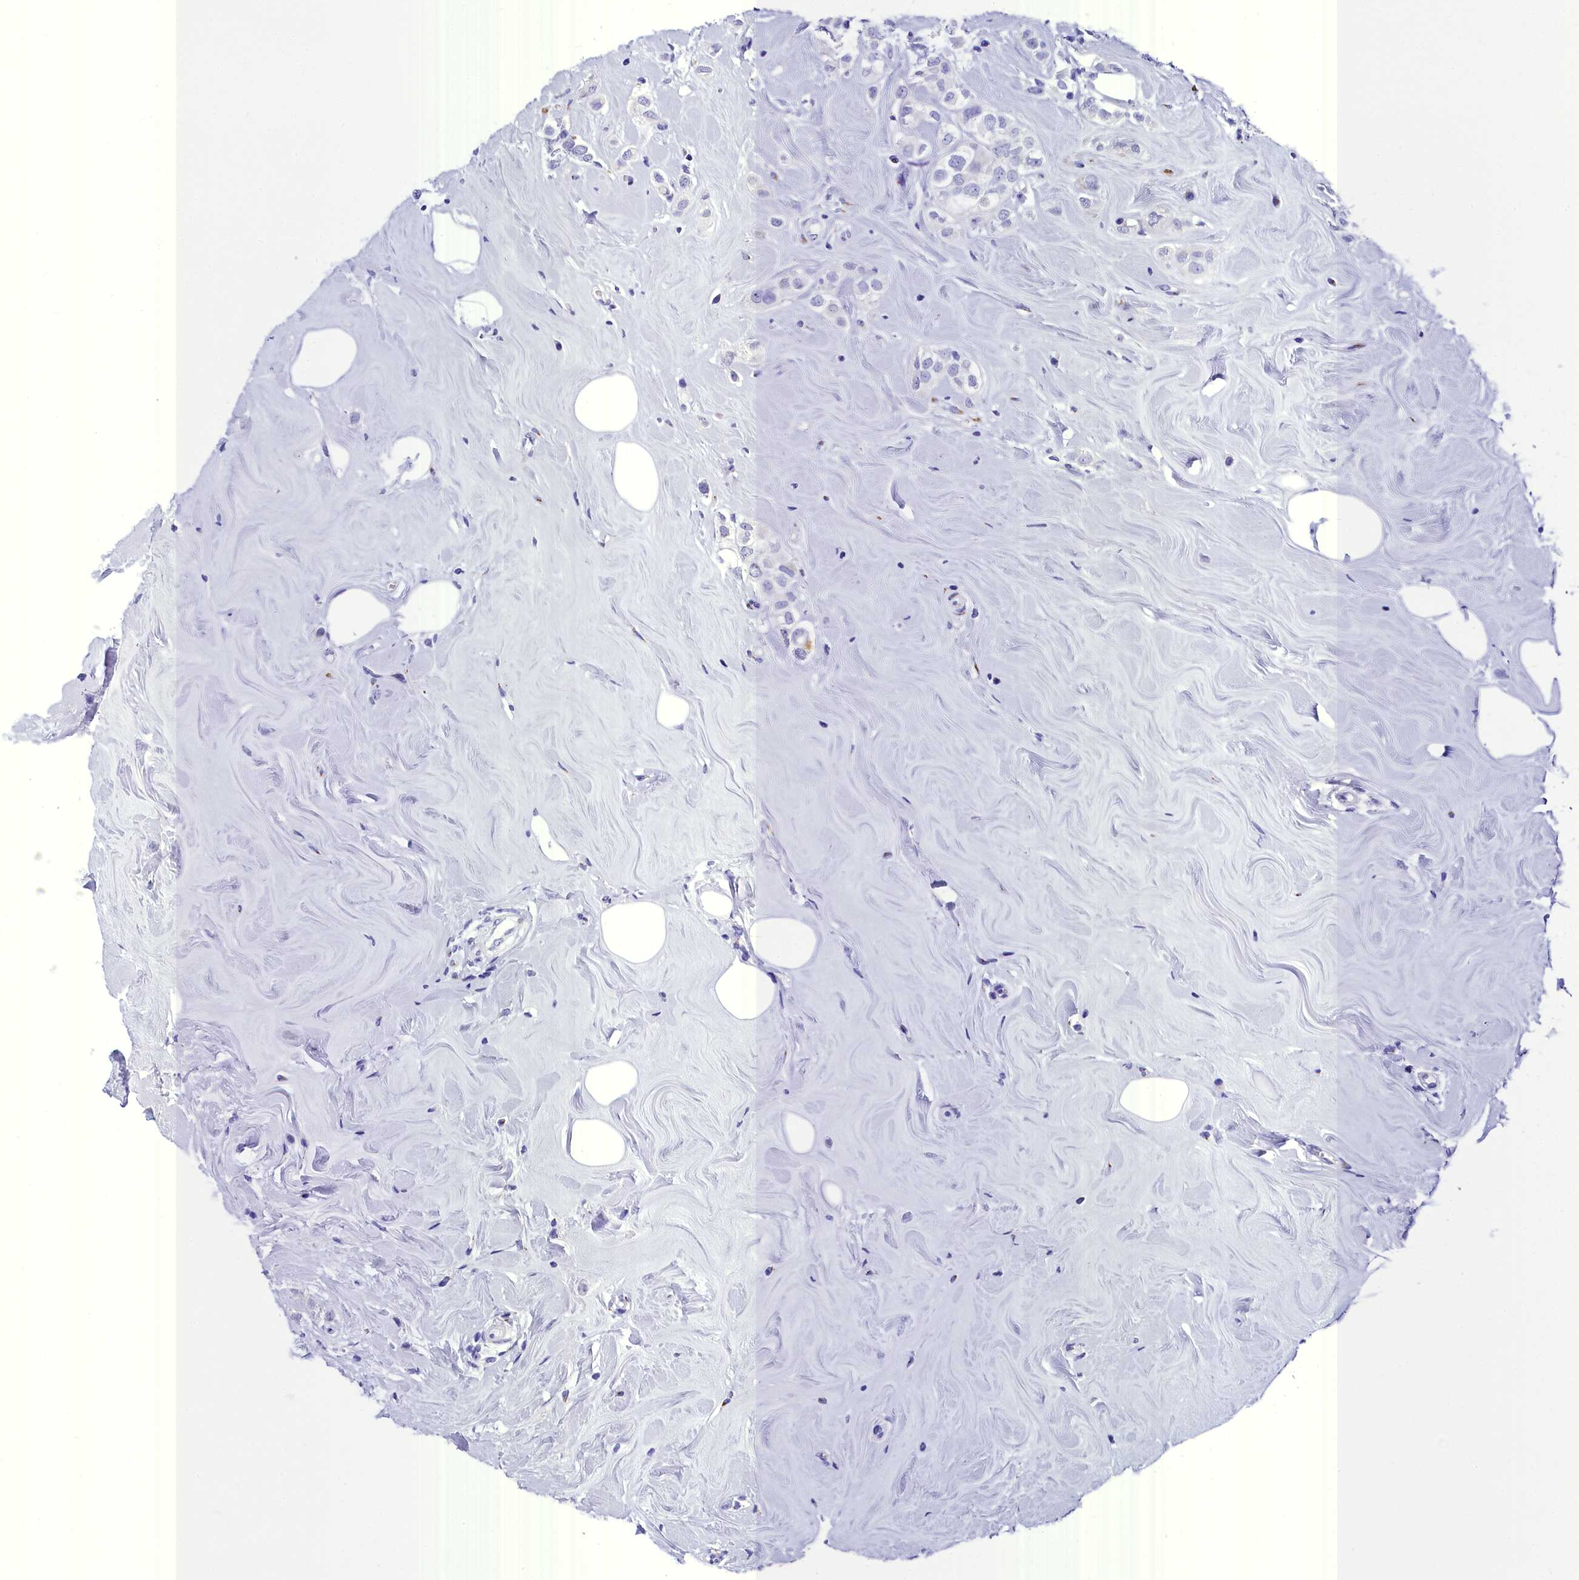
{"staining": {"intensity": "negative", "quantity": "none", "location": "none"}, "tissue": "breast cancer", "cell_type": "Tumor cells", "image_type": "cancer", "snomed": [{"axis": "morphology", "description": "Lobular carcinoma"}, {"axis": "topography", "description": "Breast"}], "caption": "Tumor cells show no significant protein expression in breast cancer.", "gene": "AP3B2", "patient": {"sex": "female", "age": 47}}